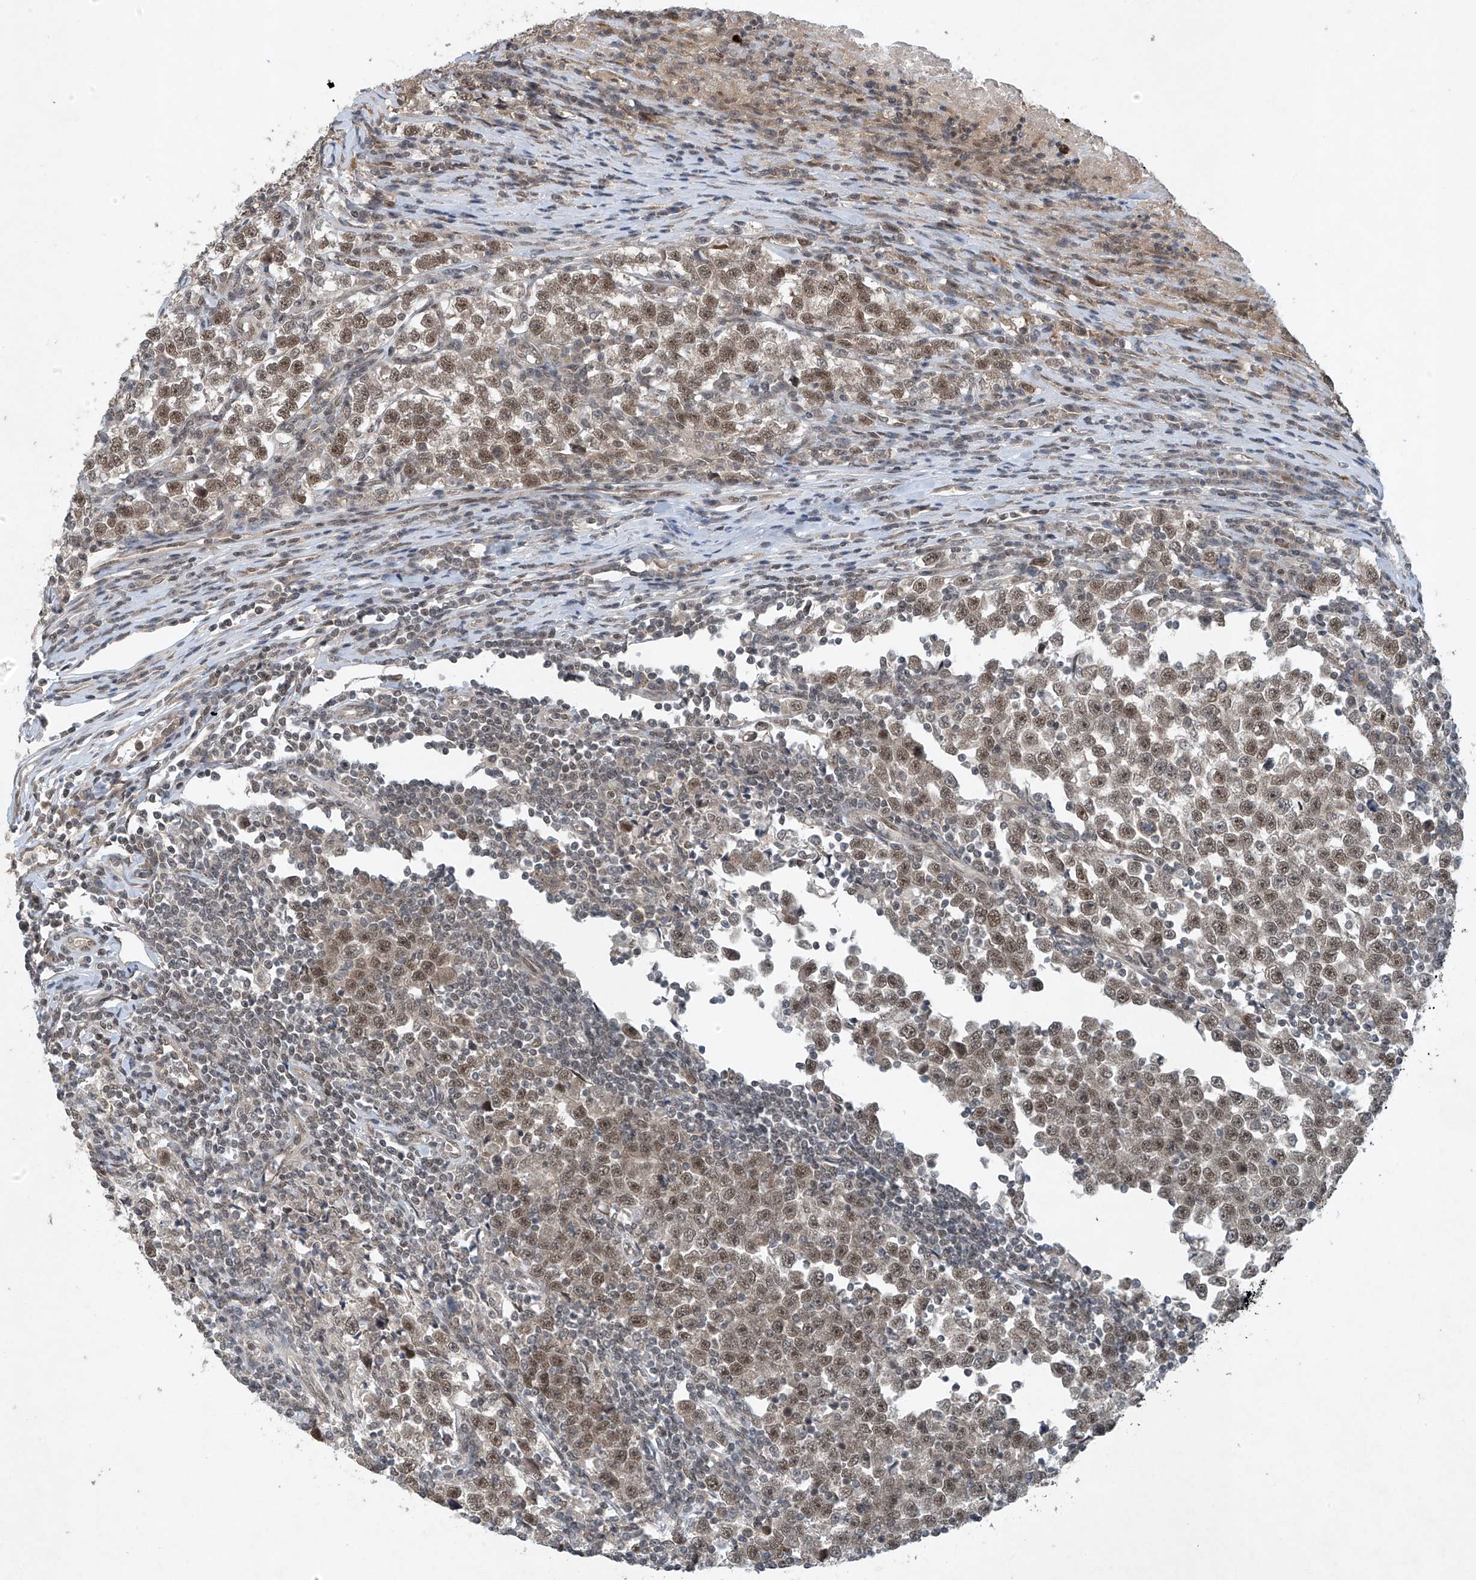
{"staining": {"intensity": "moderate", "quantity": ">75%", "location": "nuclear"}, "tissue": "testis cancer", "cell_type": "Tumor cells", "image_type": "cancer", "snomed": [{"axis": "morphology", "description": "Normal tissue, NOS"}, {"axis": "morphology", "description": "Seminoma, NOS"}, {"axis": "topography", "description": "Testis"}], "caption": "A brown stain labels moderate nuclear staining of a protein in human testis cancer (seminoma) tumor cells. The staining was performed using DAB to visualize the protein expression in brown, while the nuclei were stained in blue with hematoxylin (Magnification: 20x).", "gene": "TAF8", "patient": {"sex": "male", "age": 43}}